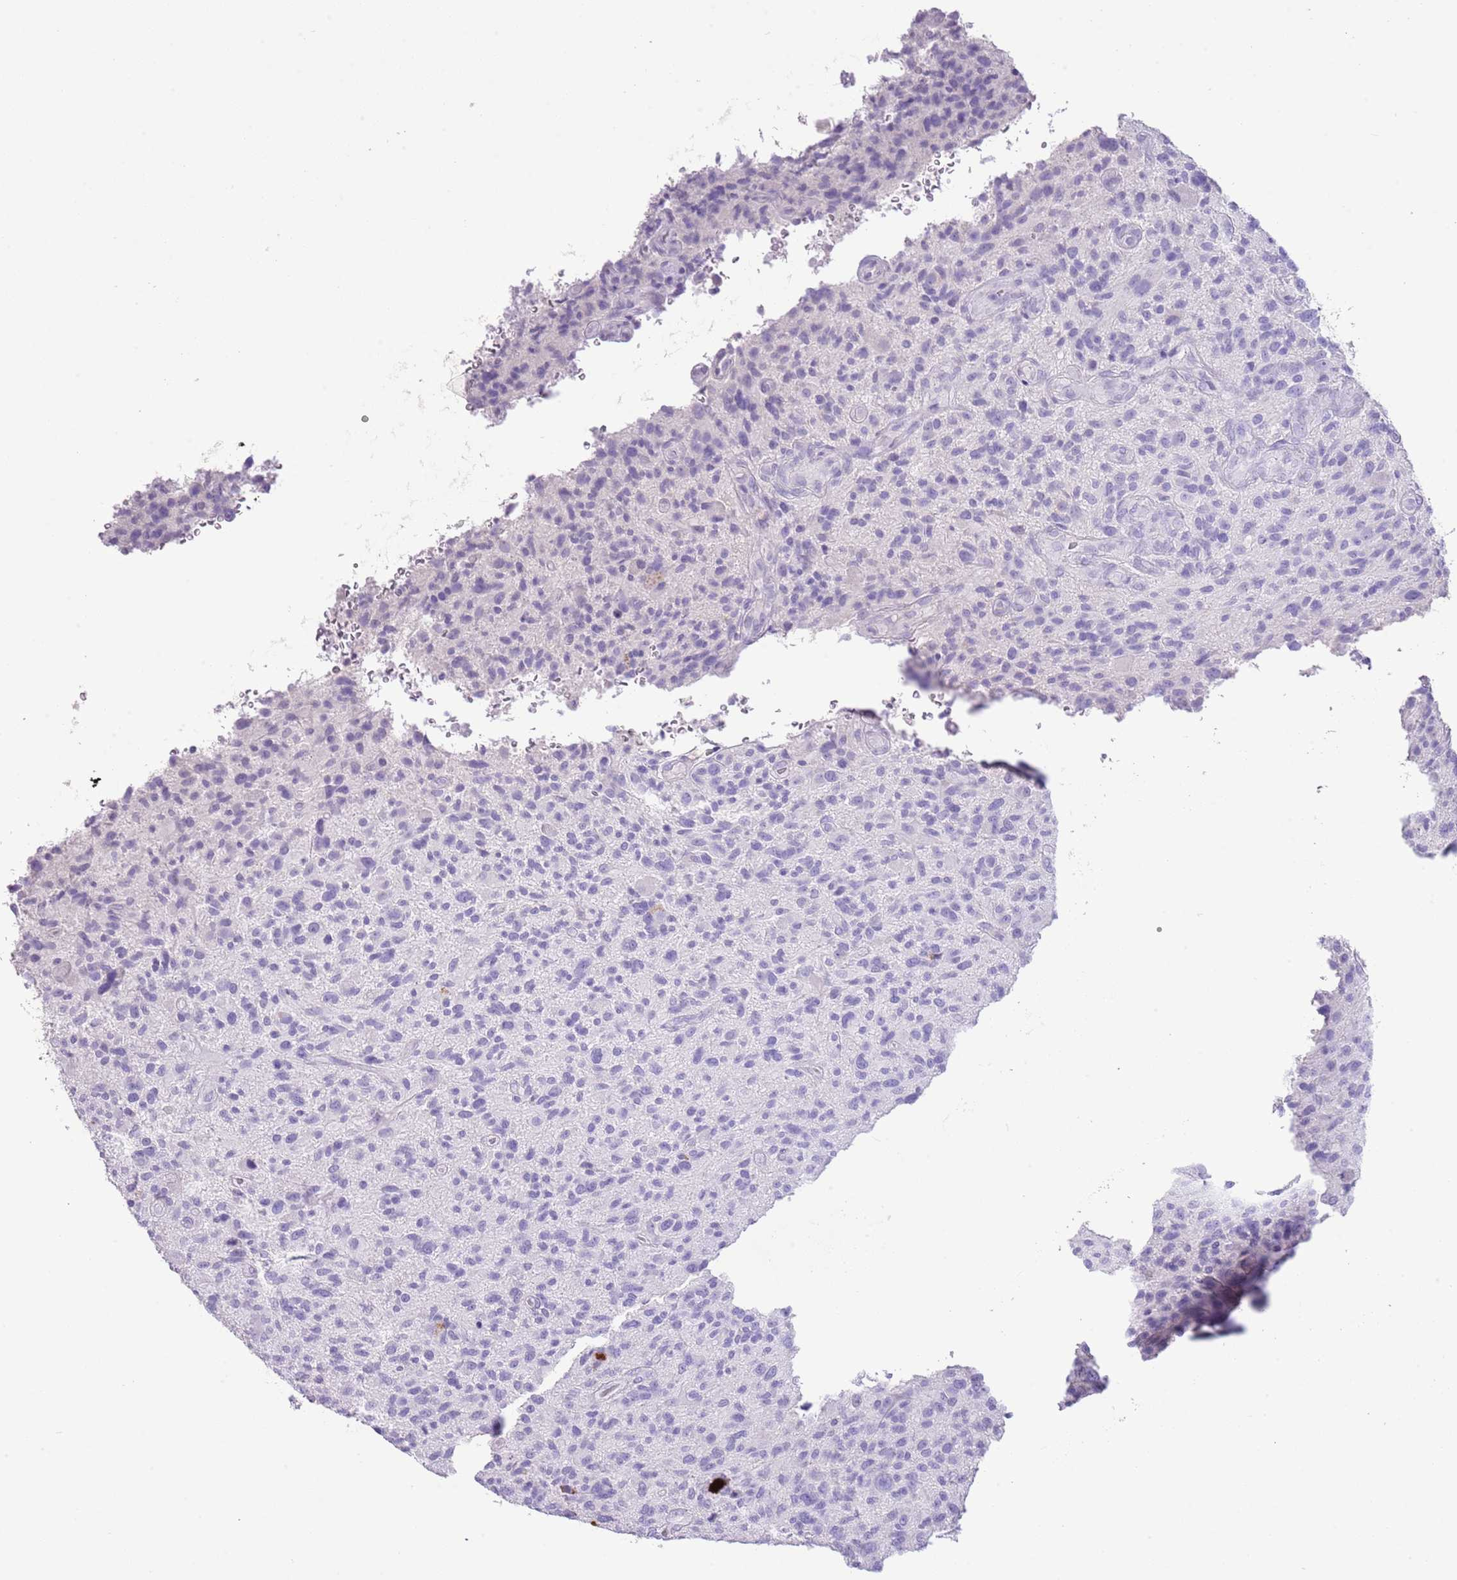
{"staining": {"intensity": "negative", "quantity": "none", "location": "none"}, "tissue": "glioma", "cell_type": "Tumor cells", "image_type": "cancer", "snomed": [{"axis": "morphology", "description": "Glioma, malignant, High grade"}, {"axis": "topography", "description": "Brain"}], "caption": "An image of human malignant glioma (high-grade) is negative for staining in tumor cells.", "gene": "OR2Z1", "patient": {"sex": "male", "age": 47}}